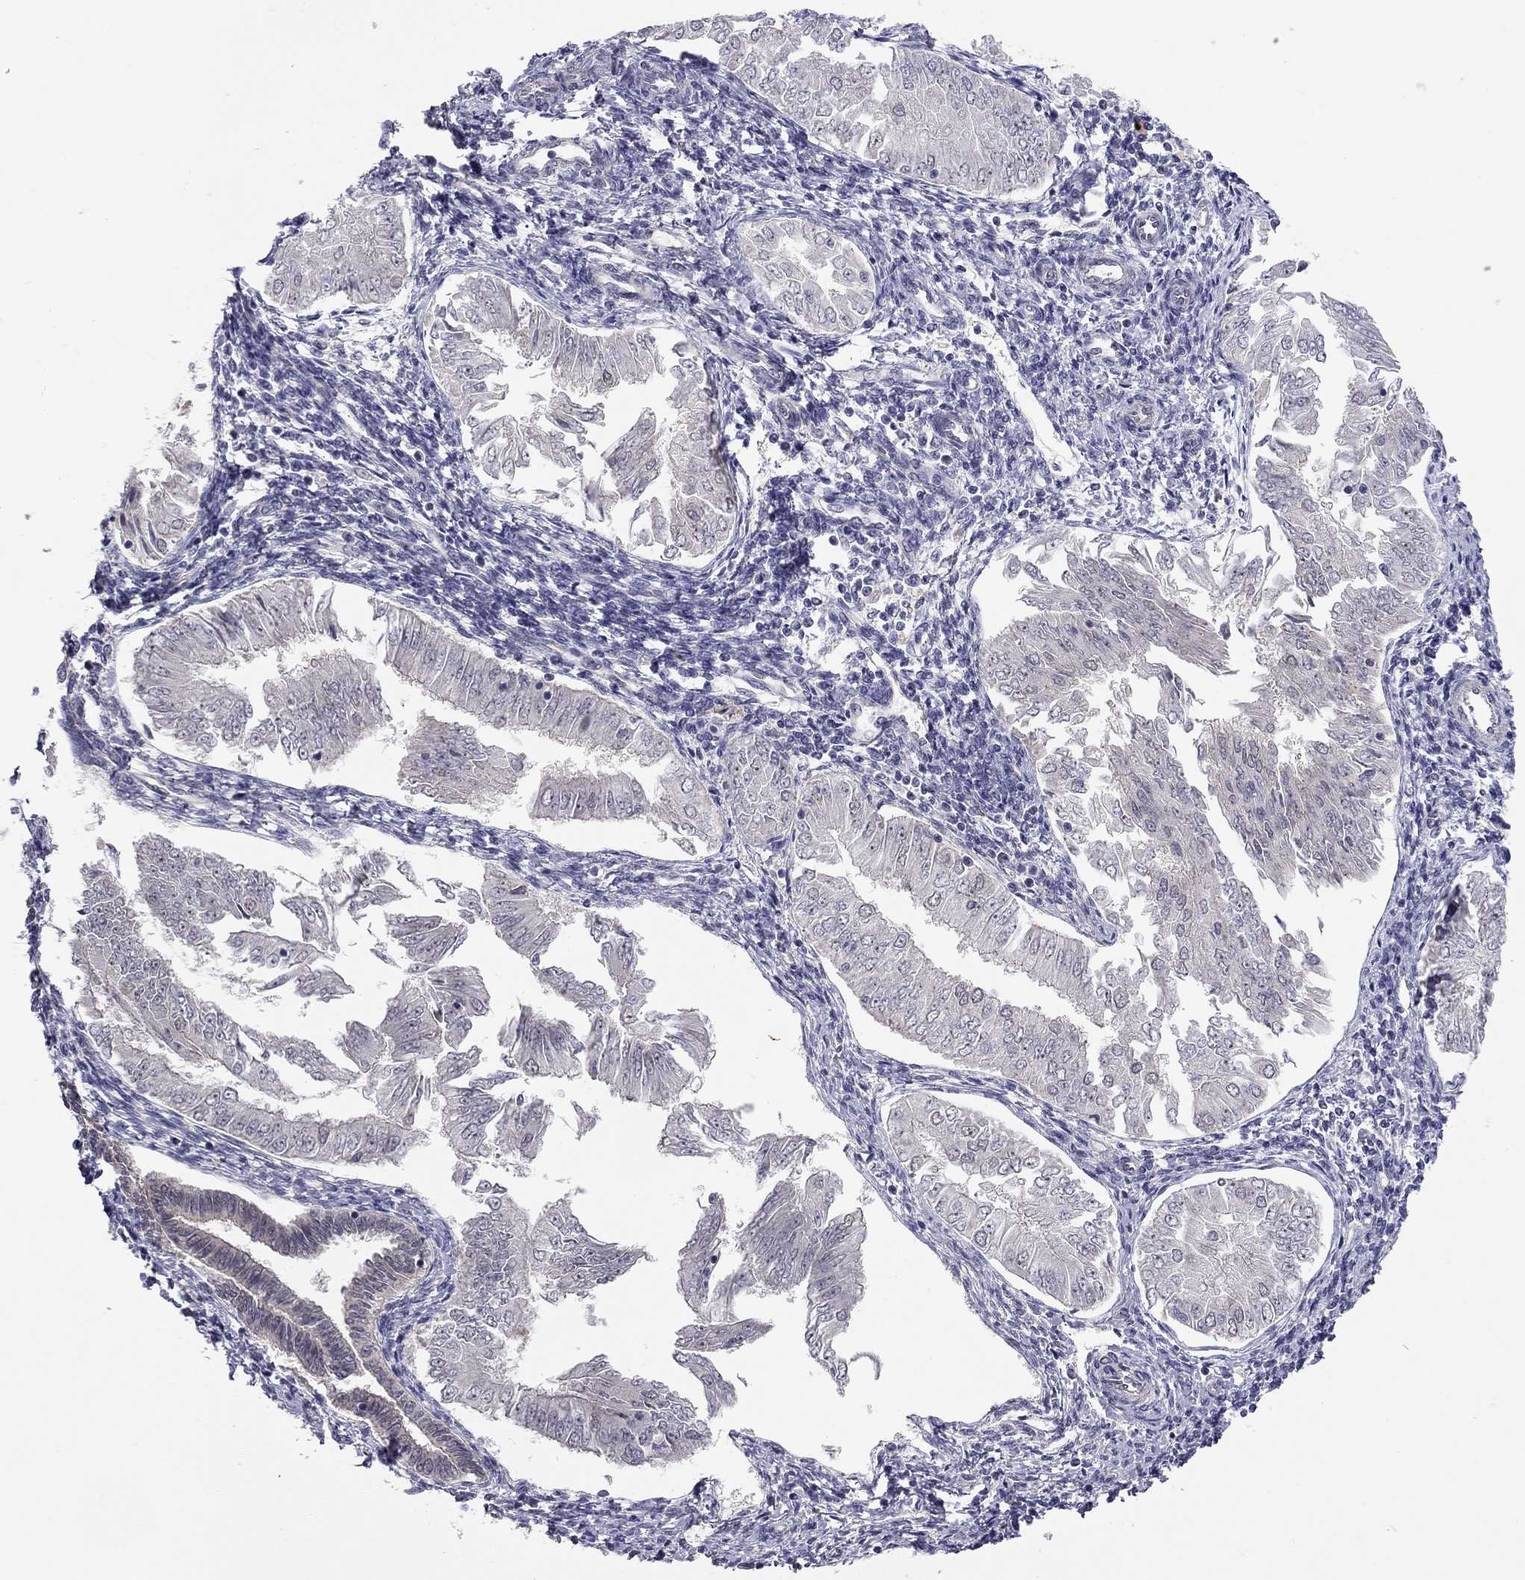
{"staining": {"intensity": "negative", "quantity": "none", "location": "none"}, "tissue": "endometrial cancer", "cell_type": "Tumor cells", "image_type": "cancer", "snomed": [{"axis": "morphology", "description": "Adenocarcinoma, NOS"}, {"axis": "topography", "description": "Endometrium"}], "caption": "An image of human endometrial adenocarcinoma is negative for staining in tumor cells.", "gene": "STXBP6", "patient": {"sex": "female", "age": 53}}